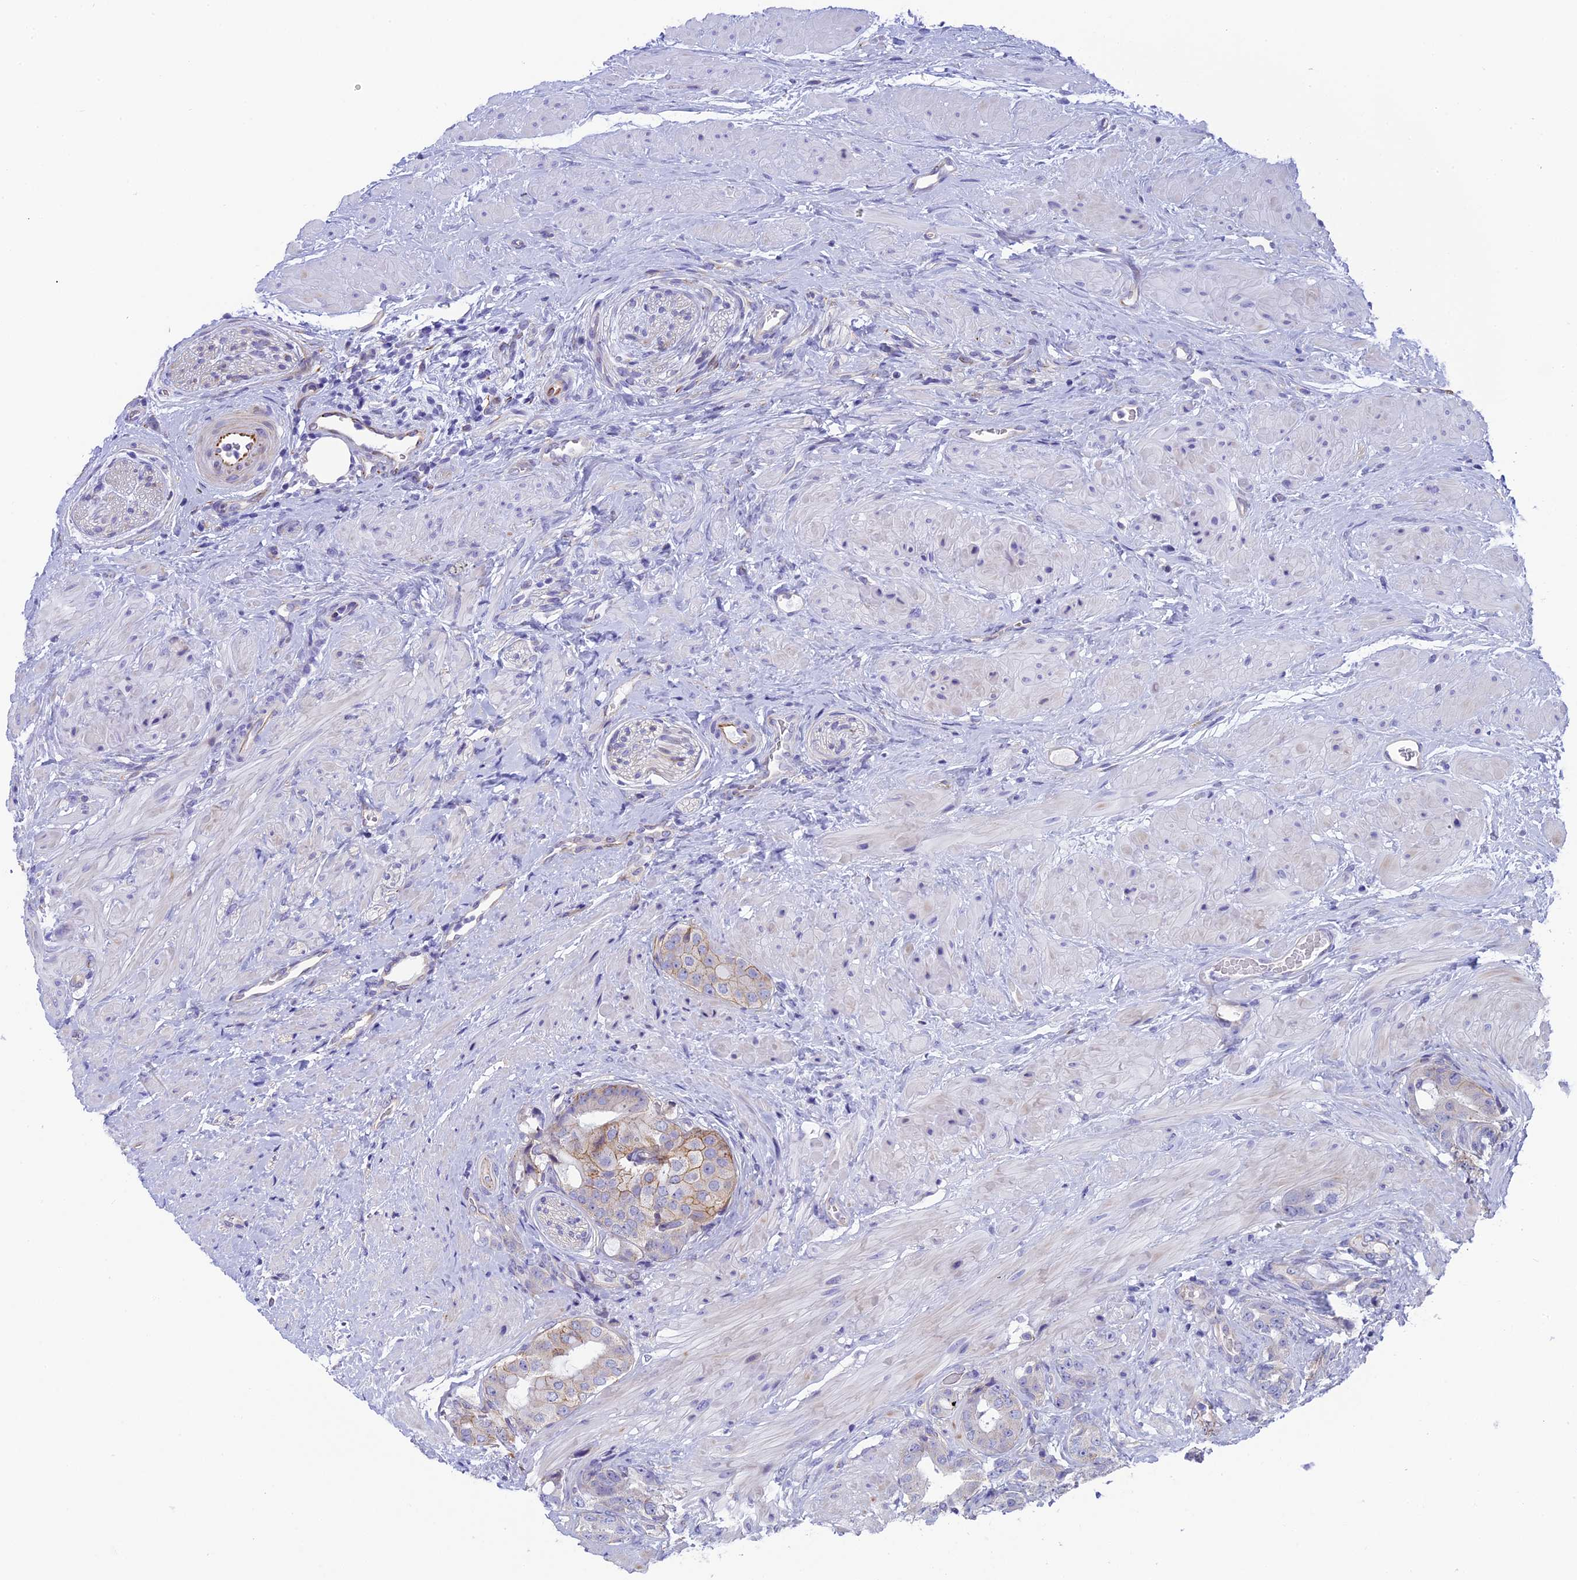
{"staining": {"intensity": "weak", "quantity": "<25%", "location": "cytoplasmic/membranous"}, "tissue": "prostate cancer", "cell_type": "Tumor cells", "image_type": "cancer", "snomed": [{"axis": "morphology", "description": "Adenocarcinoma, Low grade"}, {"axis": "topography", "description": "Prostate"}], "caption": "High magnification brightfield microscopy of prostate low-grade adenocarcinoma stained with DAB (brown) and counterstained with hematoxylin (blue): tumor cells show no significant expression. (DAB (3,3'-diaminobenzidine) immunohistochemistry visualized using brightfield microscopy, high magnification).", "gene": "TACSTD2", "patient": {"sex": "male", "age": 57}}